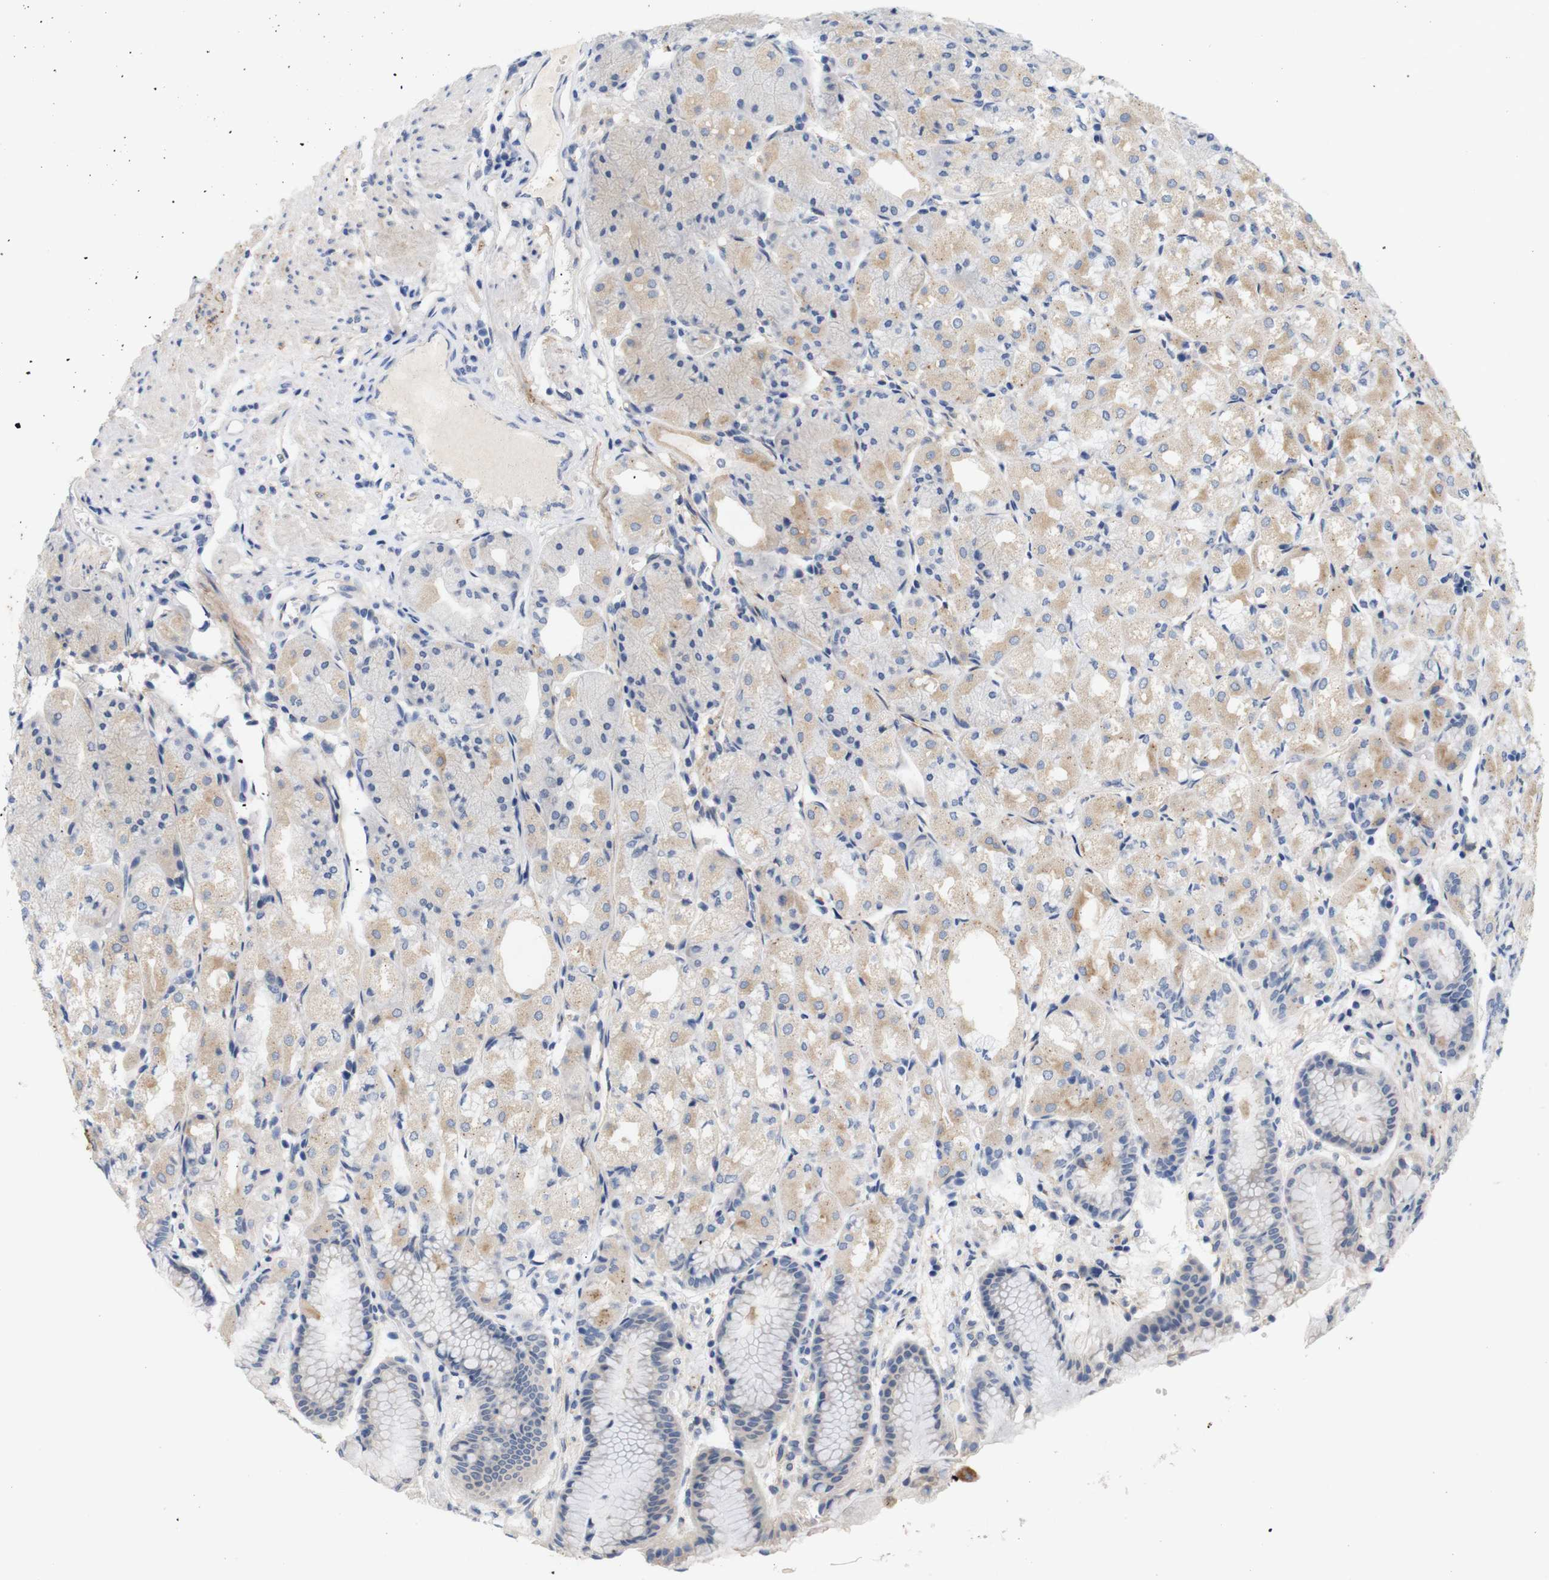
{"staining": {"intensity": "weak", "quantity": ">75%", "location": "cytoplasmic/membranous"}, "tissue": "stomach", "cell_type": "Glandular cells", "image_type": "normal", "snomed": [{"axis": "morphology", "description": "Normal tissue, NOS"}, {"axis": "topography", "description": "Stomach, upper"}], "caption": "Immunohistochemical staining of benign stomach shows >75% levels of weak cytoplasmic/membranous protein positivity in approximately >75% of glandular cells.", "gene": "ITGA5", "patient": {"sex": "male", "age": 72}}